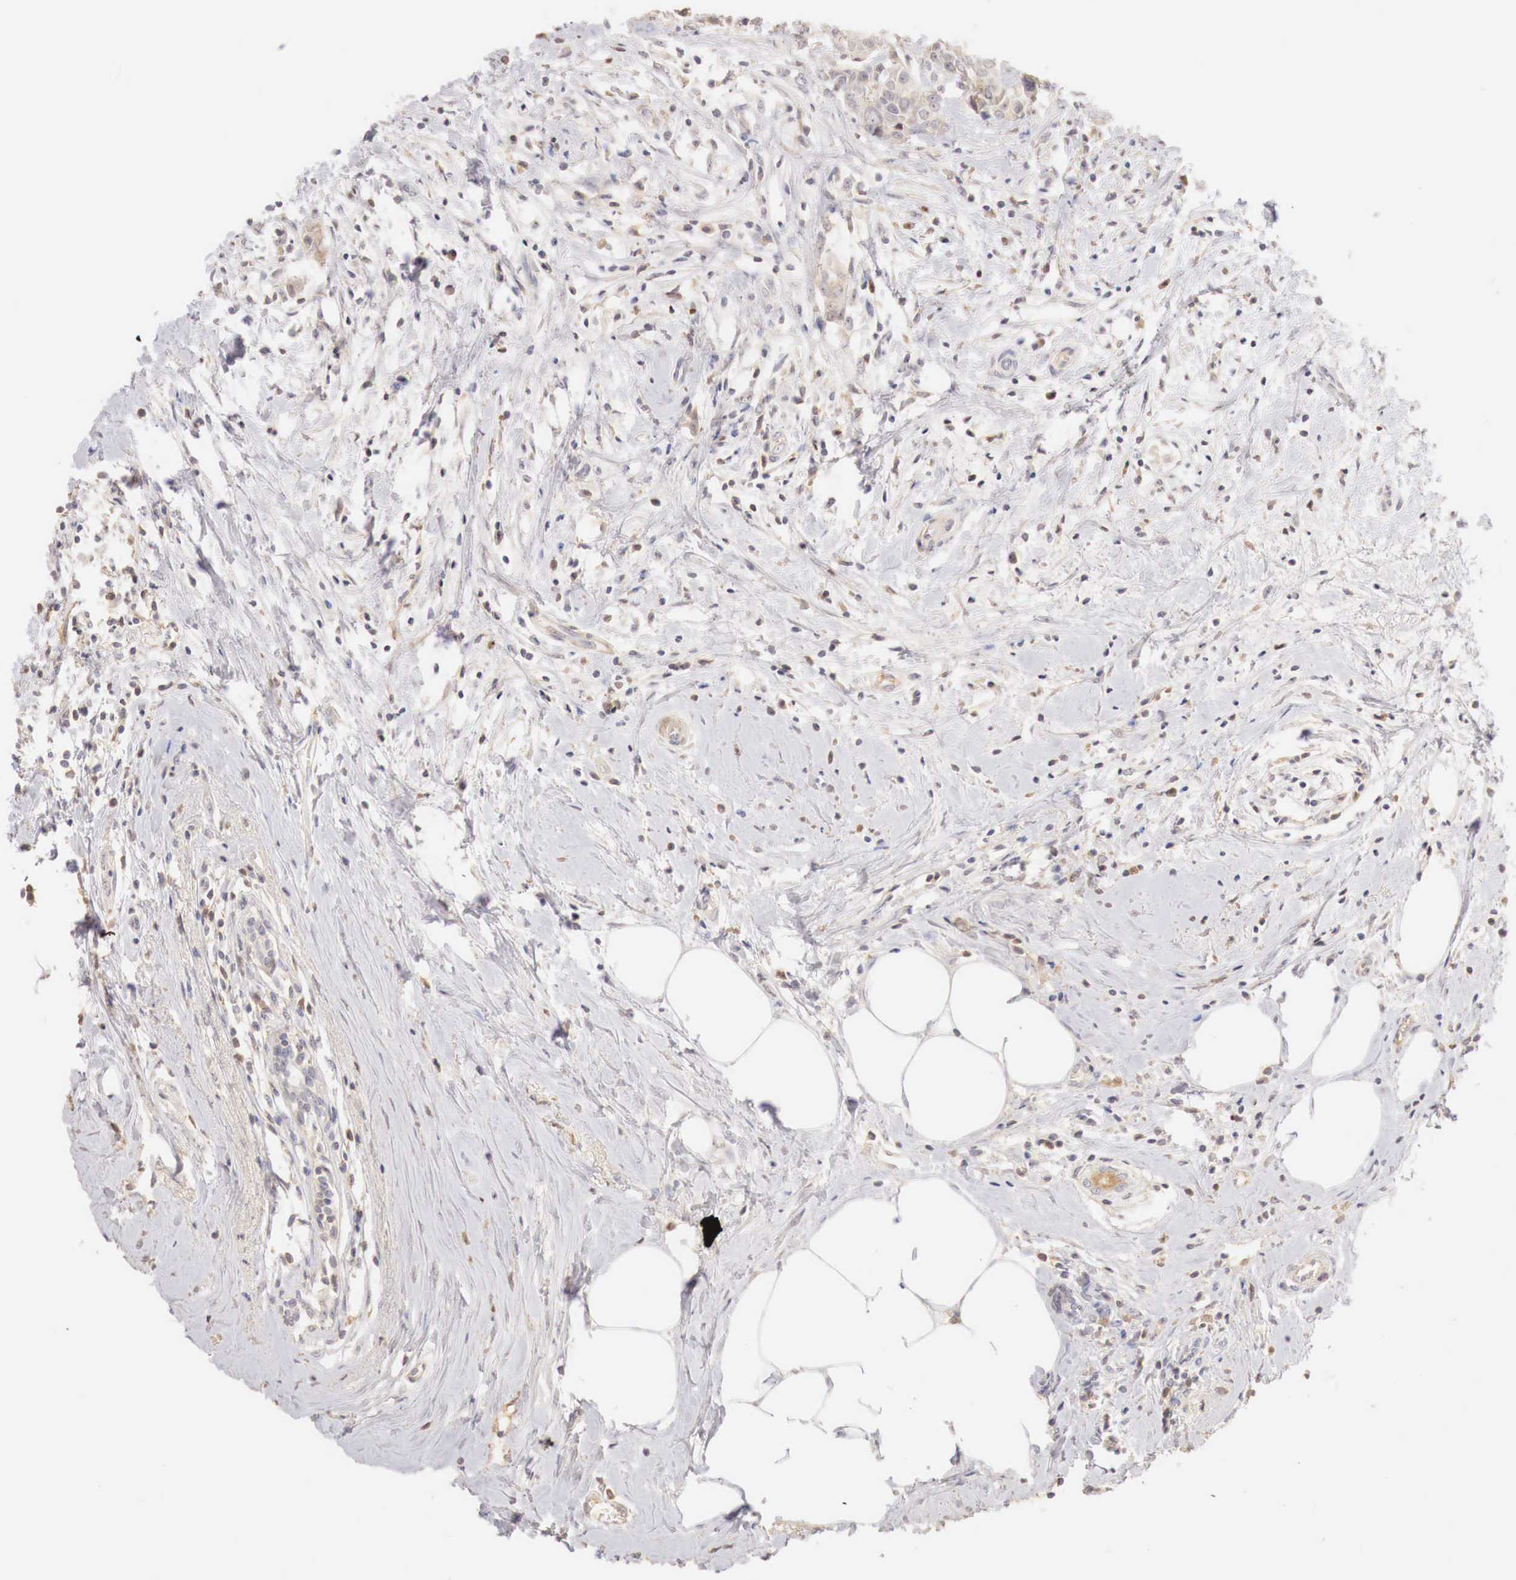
{"staining": {"intensity": "weak", "quantity": "<25%", "location": "cytoplasmic/membranous"}, "tissue": "breast cancer", "cell_type": "Tumor cells", "image_type": "cancer", "snomed": [{"axis": "morphology", "description": "Duct carcinoma"}, {"axis": "topography", "description": "Breast"}], "caption": "This micrograph is of breast cancer stained with immunohistochemistry (IHC) to label a protein in brown with the nuclei are counter-stained blue. There is no expression in tumor cells.", "gene": "GATA1", "patient": {"sex": "female", "age": 55}}